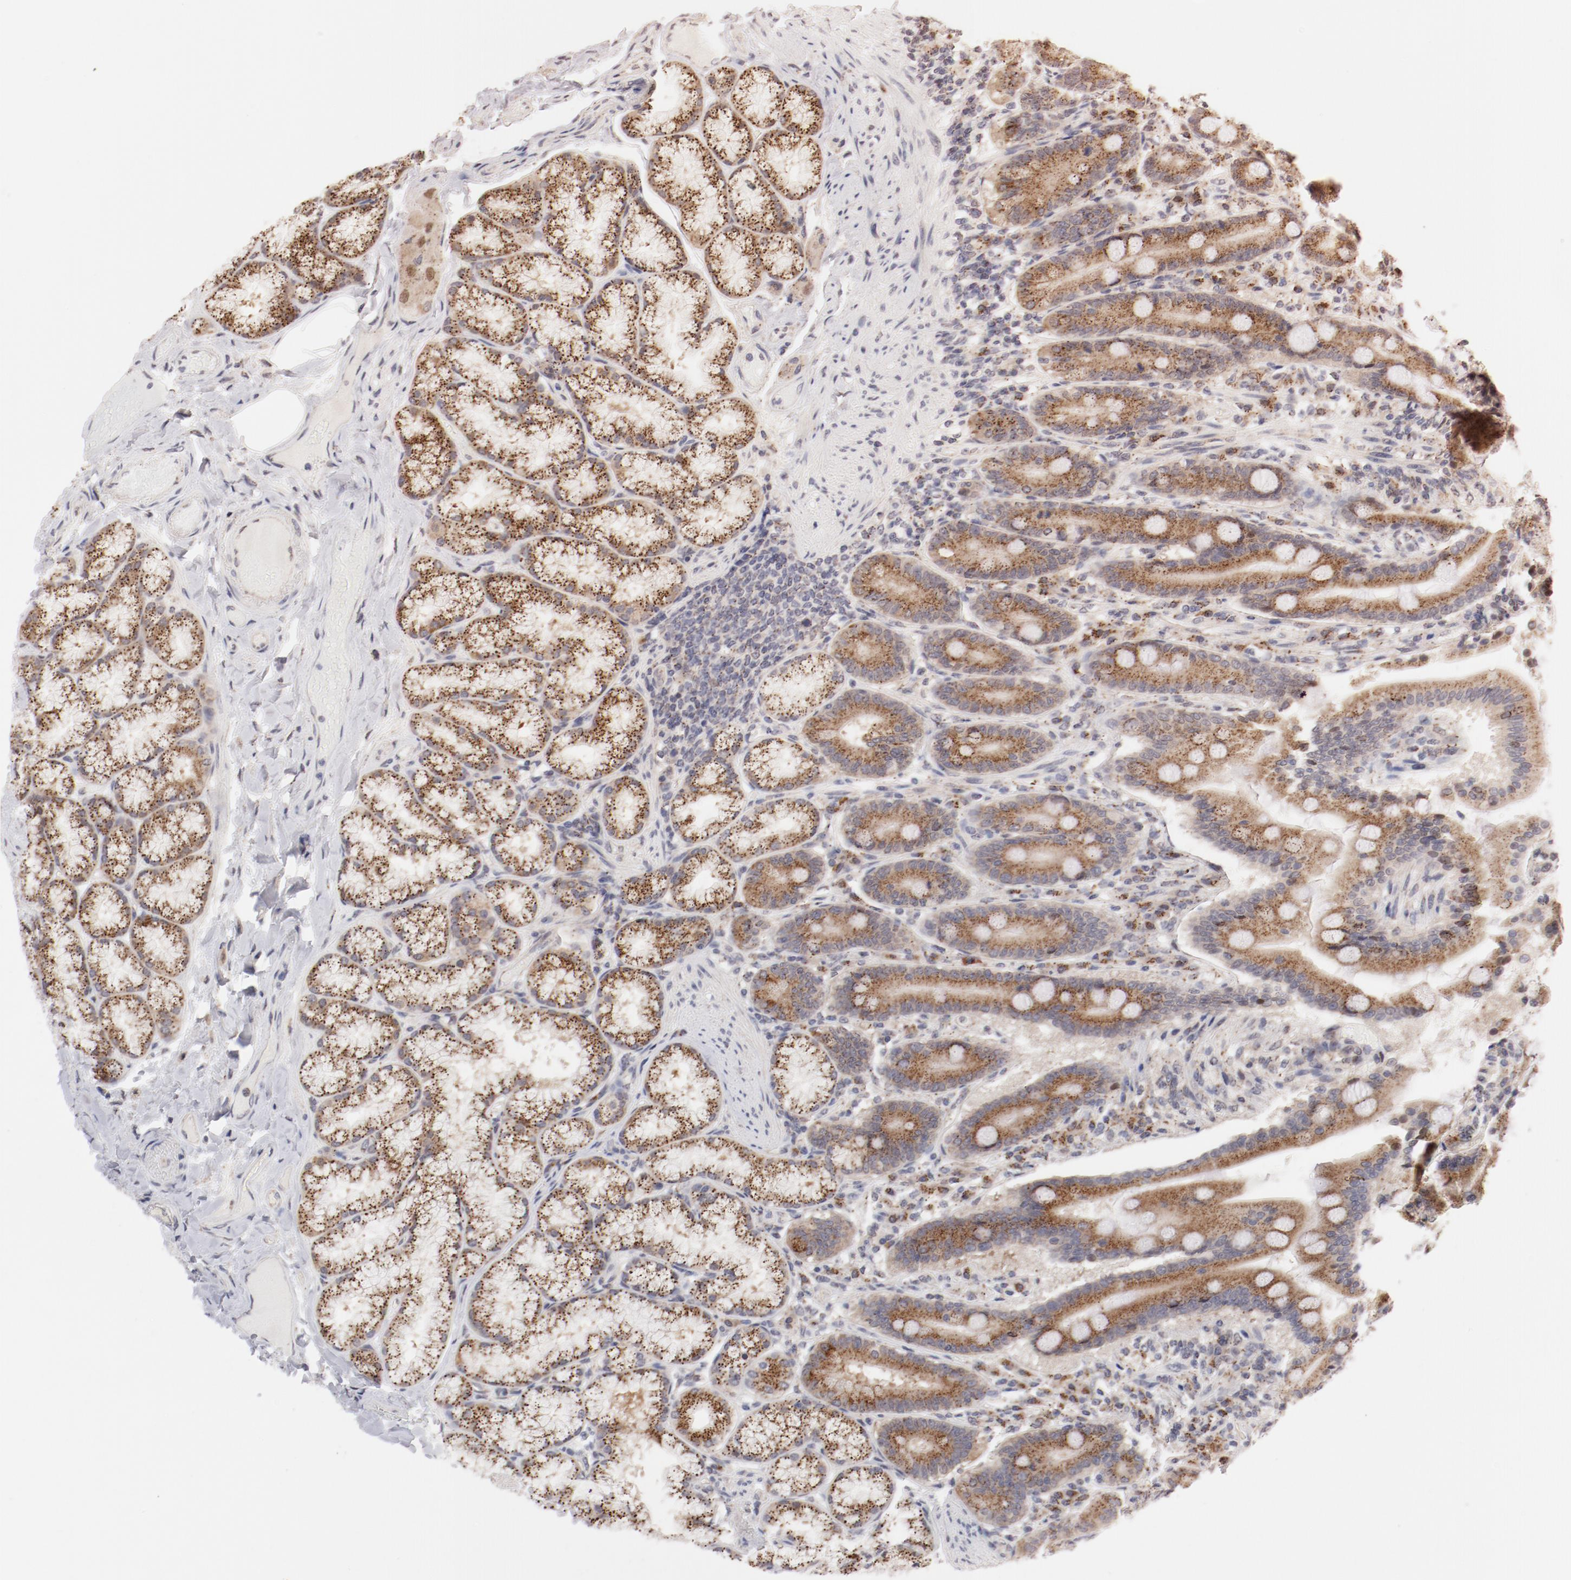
{"staining": {"intensity": "moderate", "quantity": ">75%", "location": "cytoplasmic/membranous"}, "tissue": "duodenum", "cell_type": "Glandular cells", "image_type": "normal", "snomed": [{"axis": "morphology", "description": "Normal tissue, NOS"}, {"axis": "topography", "description": "Duodenum"}], "caption": "Protein positivity by immunohistochemistry (IHC) exhibits moderate cytoplasmic/membranous staining in approximately >75% of glandular cells in benign duodenum. The staining was performed using DAB, with brown indicating positive protein expression. Nuclei are stained blue with hematoxylin.", "gene": "RPL12", "patient": {"sex": "female", "age": 64}}